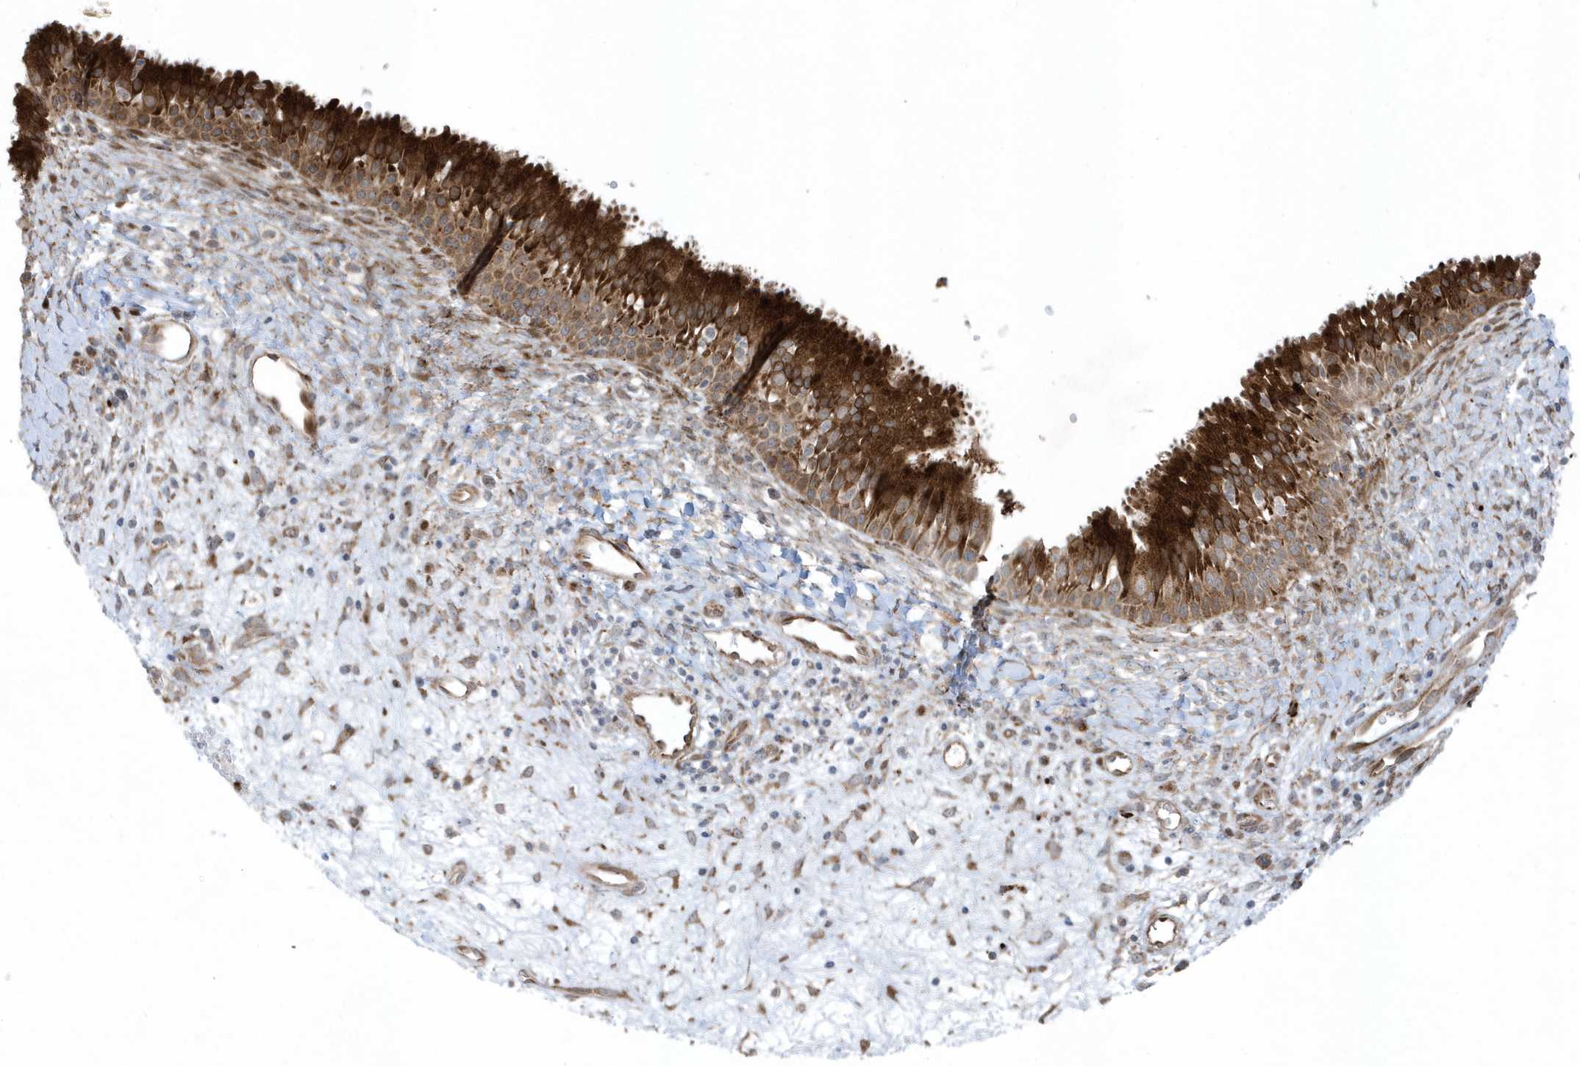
{"staining": {"intensity": "strong", "quantity": ">75%", "location": "cytoplasmic/membranous"}, "tissue": "nasopharynx", "cell_type": "Respiratory epithelial cells", "image_type": "normal", "snomed": [{"axis": "morphology", "description": "Normal tissue, NOS"}, {"axis": "topography", "description": "Nasopharynx"}], "caption": "Immunohistochemistry micrograph of normal nasopharynx: human nasopharynx stained using immunohistochemistry demonstrates high levels of strong protein expression localized specifically in the cytoplasmic/membranous of respiratory epithelial cells, appearing as a cytoplasmic/membranous brown color.", "gene": "FAM98A", "patient": {"sex": "male", "age": 22}}